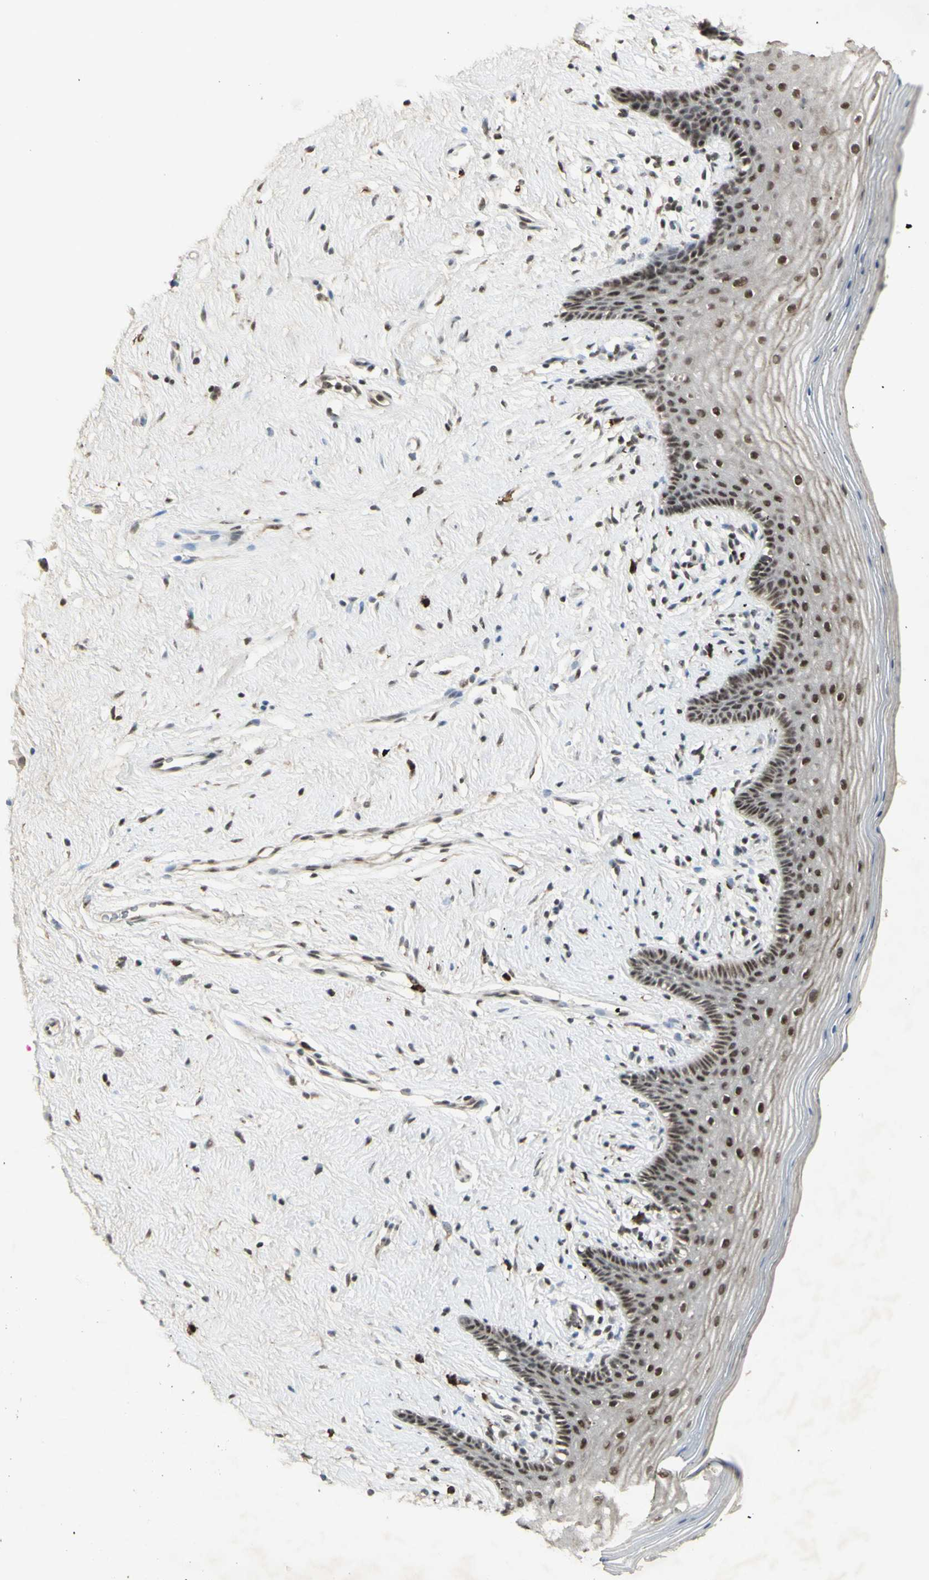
{"staining": {"intensity": "moderate", "quantity": "25%-75%", "location": "cytoplasmic/membranous,nuclear"}, "tissue": "vagina", "cell_type": "Squamous epithelial cells", "image_type": "normal", "snomed": [{"axis": "morphology", "description": "Normal tissue, NOS"}, {"axis": "topography", "description": "Vagina"}], "caption": "IHC histopathology image of normal vagina: vagina stained using immunohistochemistry displays medium levels of moderate protein expression localized specifically in the cytoplasmic/membranous,nuclear of squamous epithelial cells, appearing as a cytoplasmic/membranous,nuclear brown color.", "gene": "CCNT1", "patient": {"sex": "female", "age": 44}}